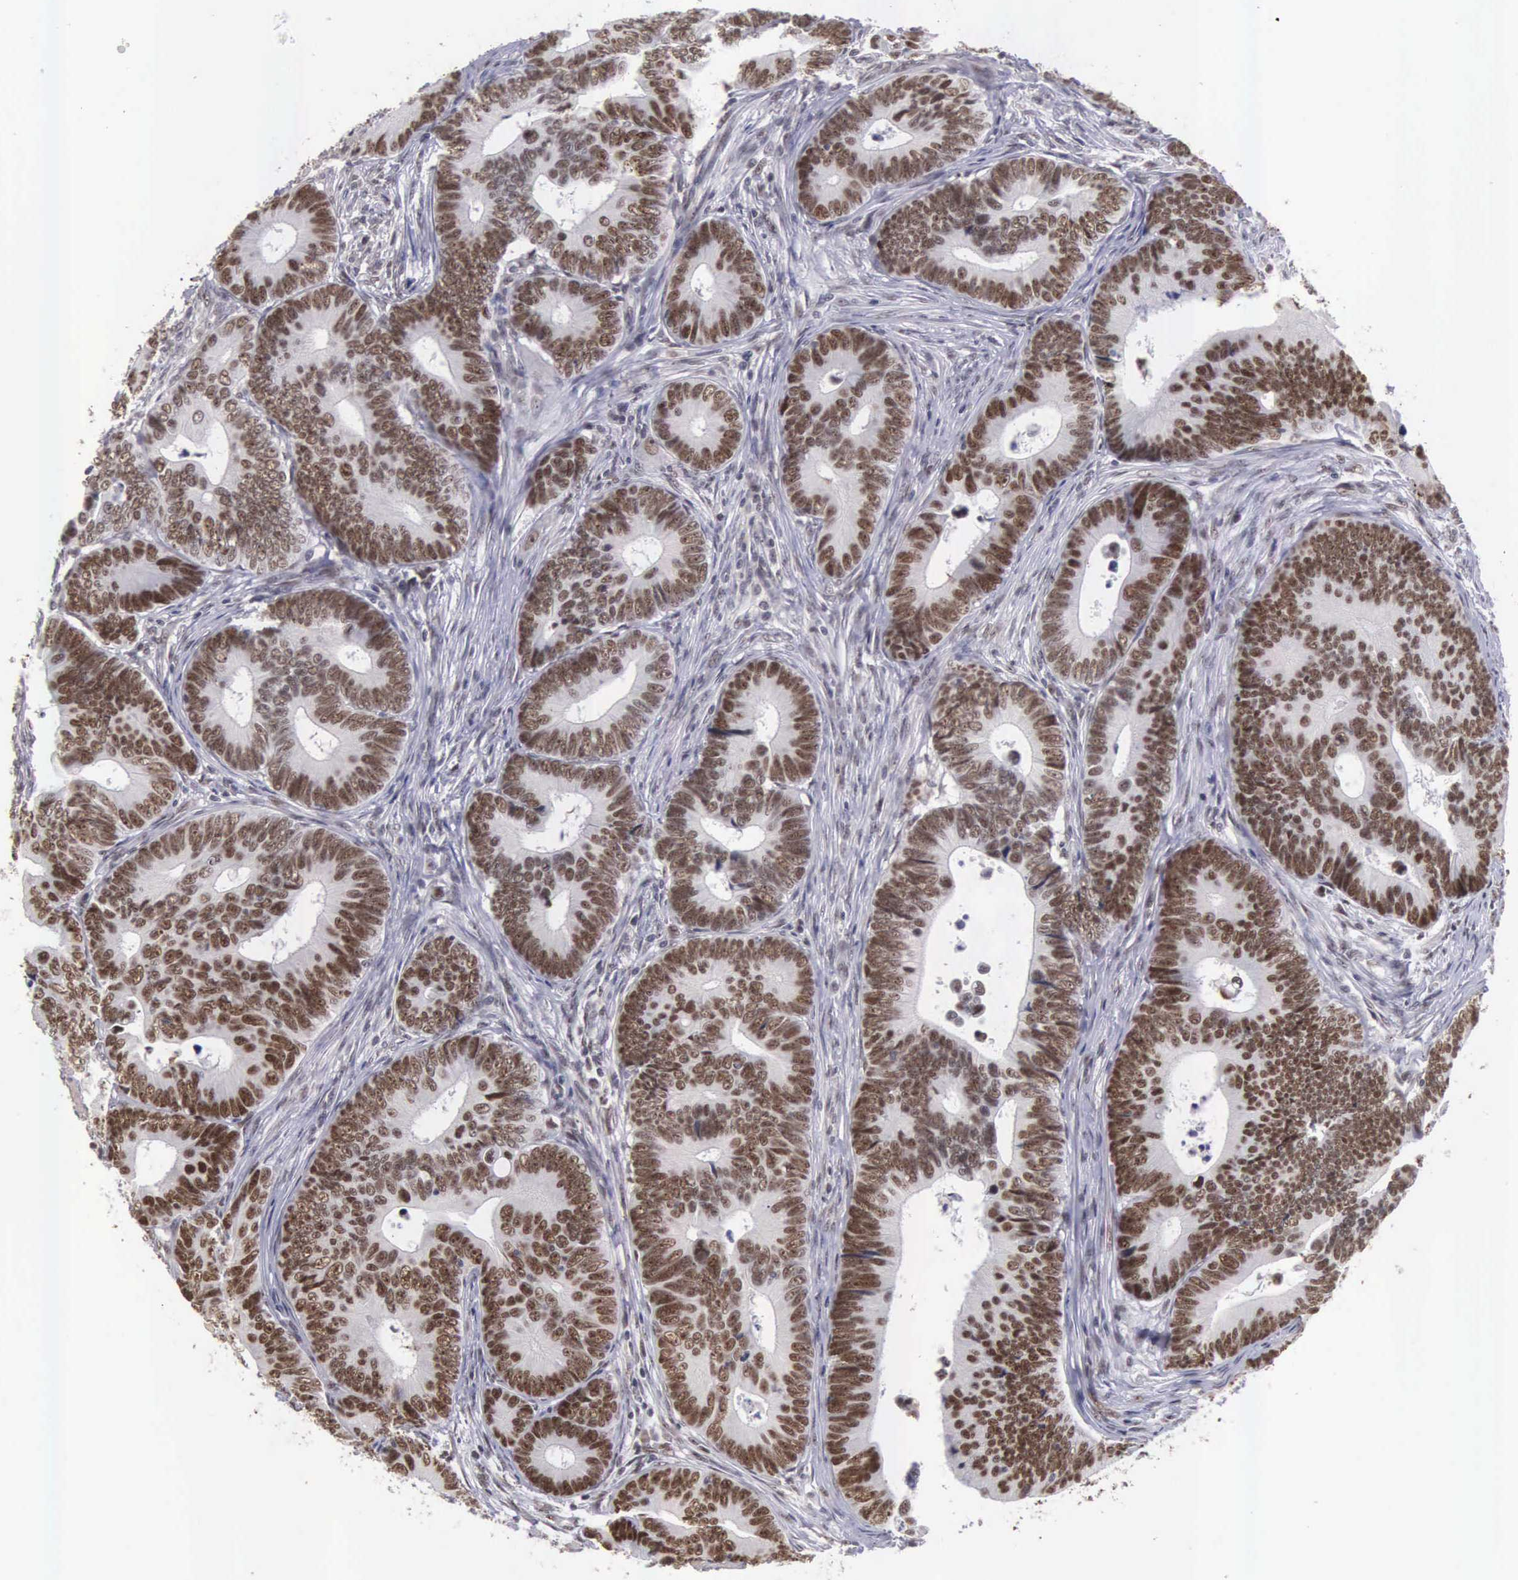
{"staining": {"intensity": "moderate", "quantity": ">75%", "location": "nuclear"}, "tissue": "colorectal cancer", "cell_type": "Tumor cells", "image_type": "cancer", "snomed": [{"axis": "morphology", "description": "Adenocarcinoma, NOS"}, {"axis": "topography", "description": "Colon"}], "caption": "About >75% of tumor cells in colorectal cancer (adenocarcinoma) demonstrate moderate nuclear protein staining as visualized by brown immunohistochemical staining.", "gene": "ZNF275", "patient": {"sex": "female", "age": 78}}